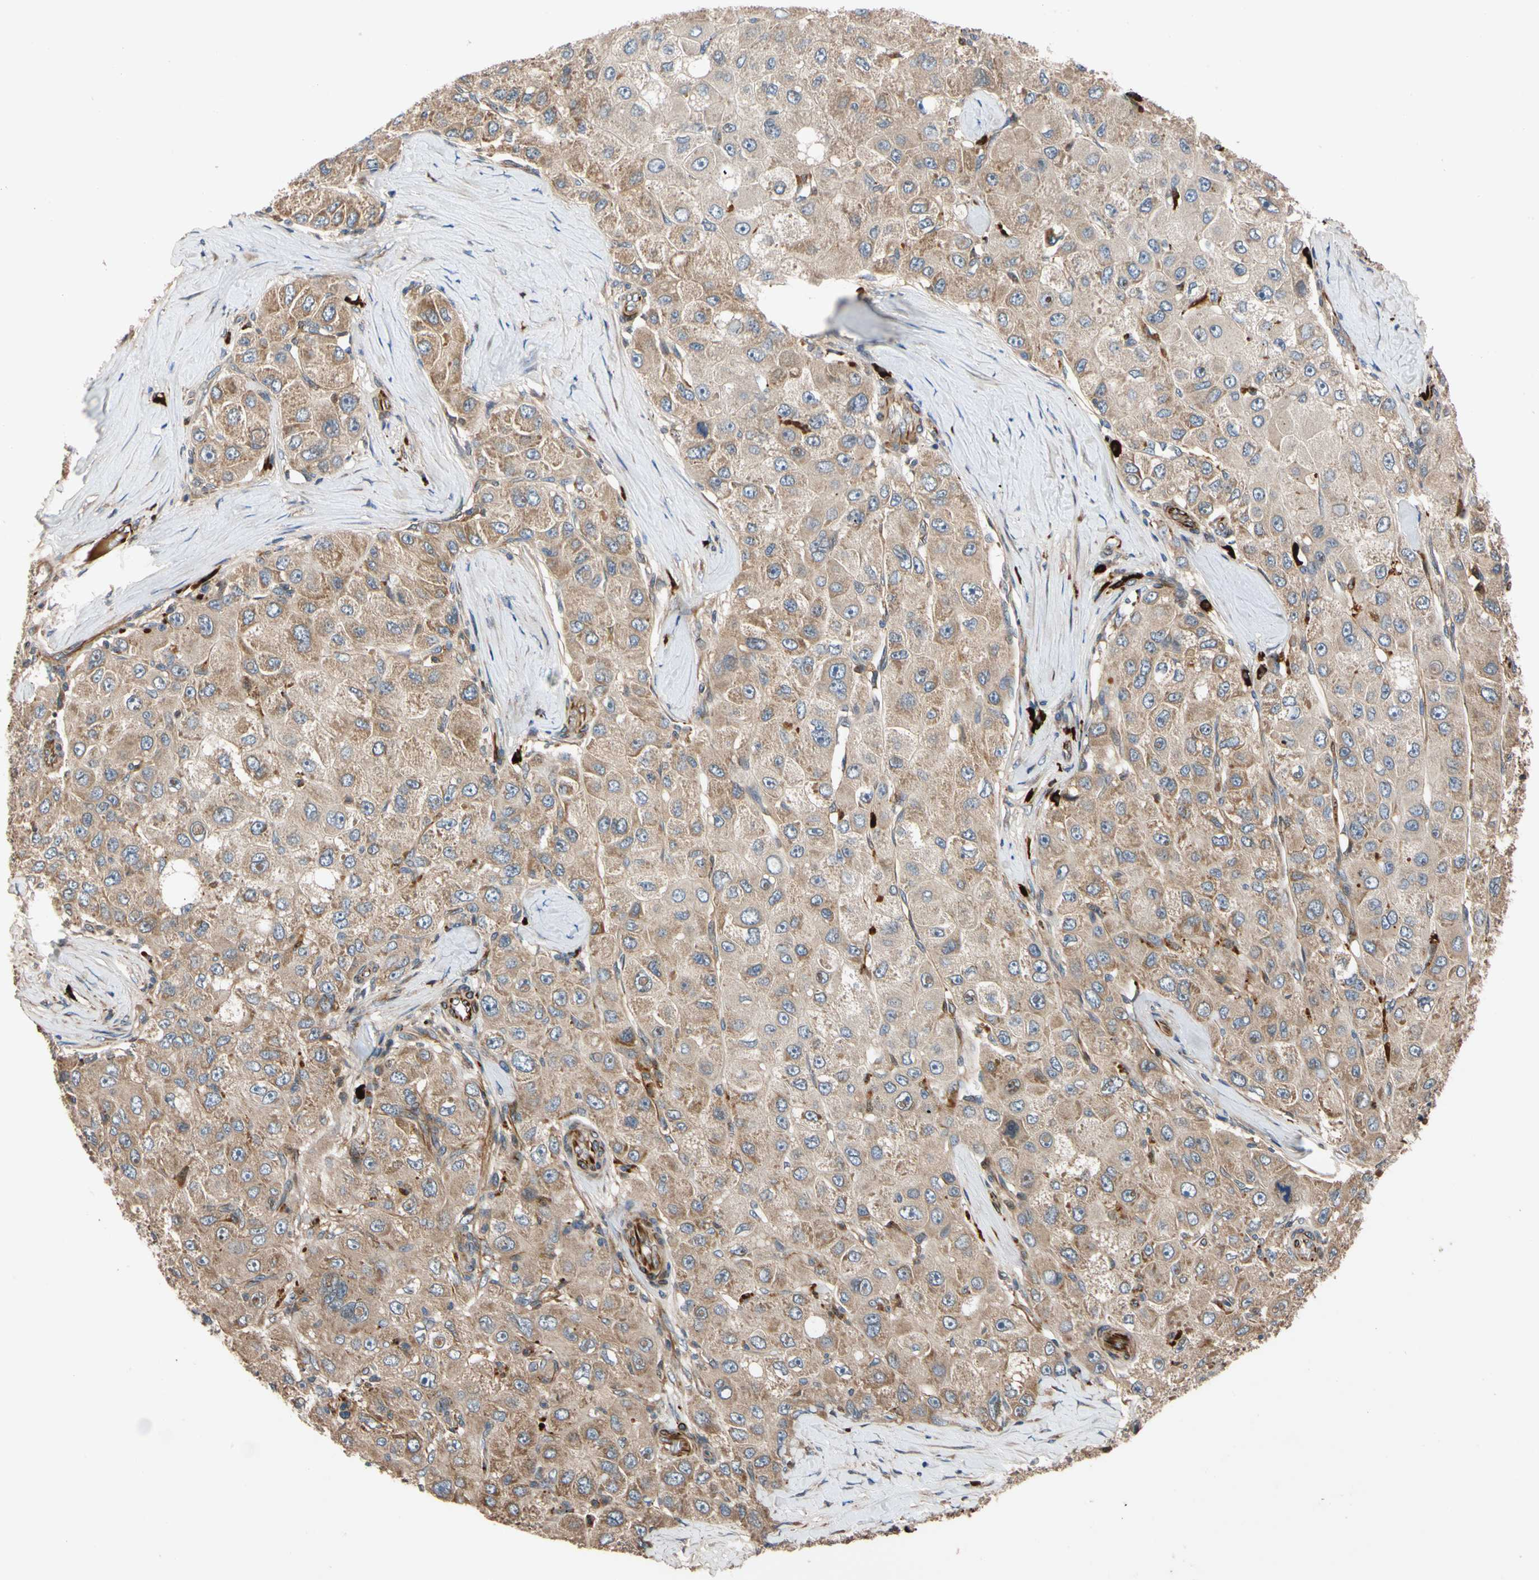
{"staining": {"intensity": "weak", "quantity": ">75%", "location": "cytoplasmic/membranous"}, "tissue": "liver cancer", "cell_type": "Tumor cells", "image_type": "cancer", "snomed": [{"axis": "morphology", "description": "Carcinoma, Hepatocellular, NOS"}, {"axis": "topography", "description": "Liver"}], "caption": "IHC micrograph of human hepatocellular carcinoma (liver) stained for a protein (brown), which shows low levels of weak cytoplasmic/membranous expression in approximately >75% of tumor cells.", "gene": "FGD6", "patient": {"sex": "male", "age": 80}}